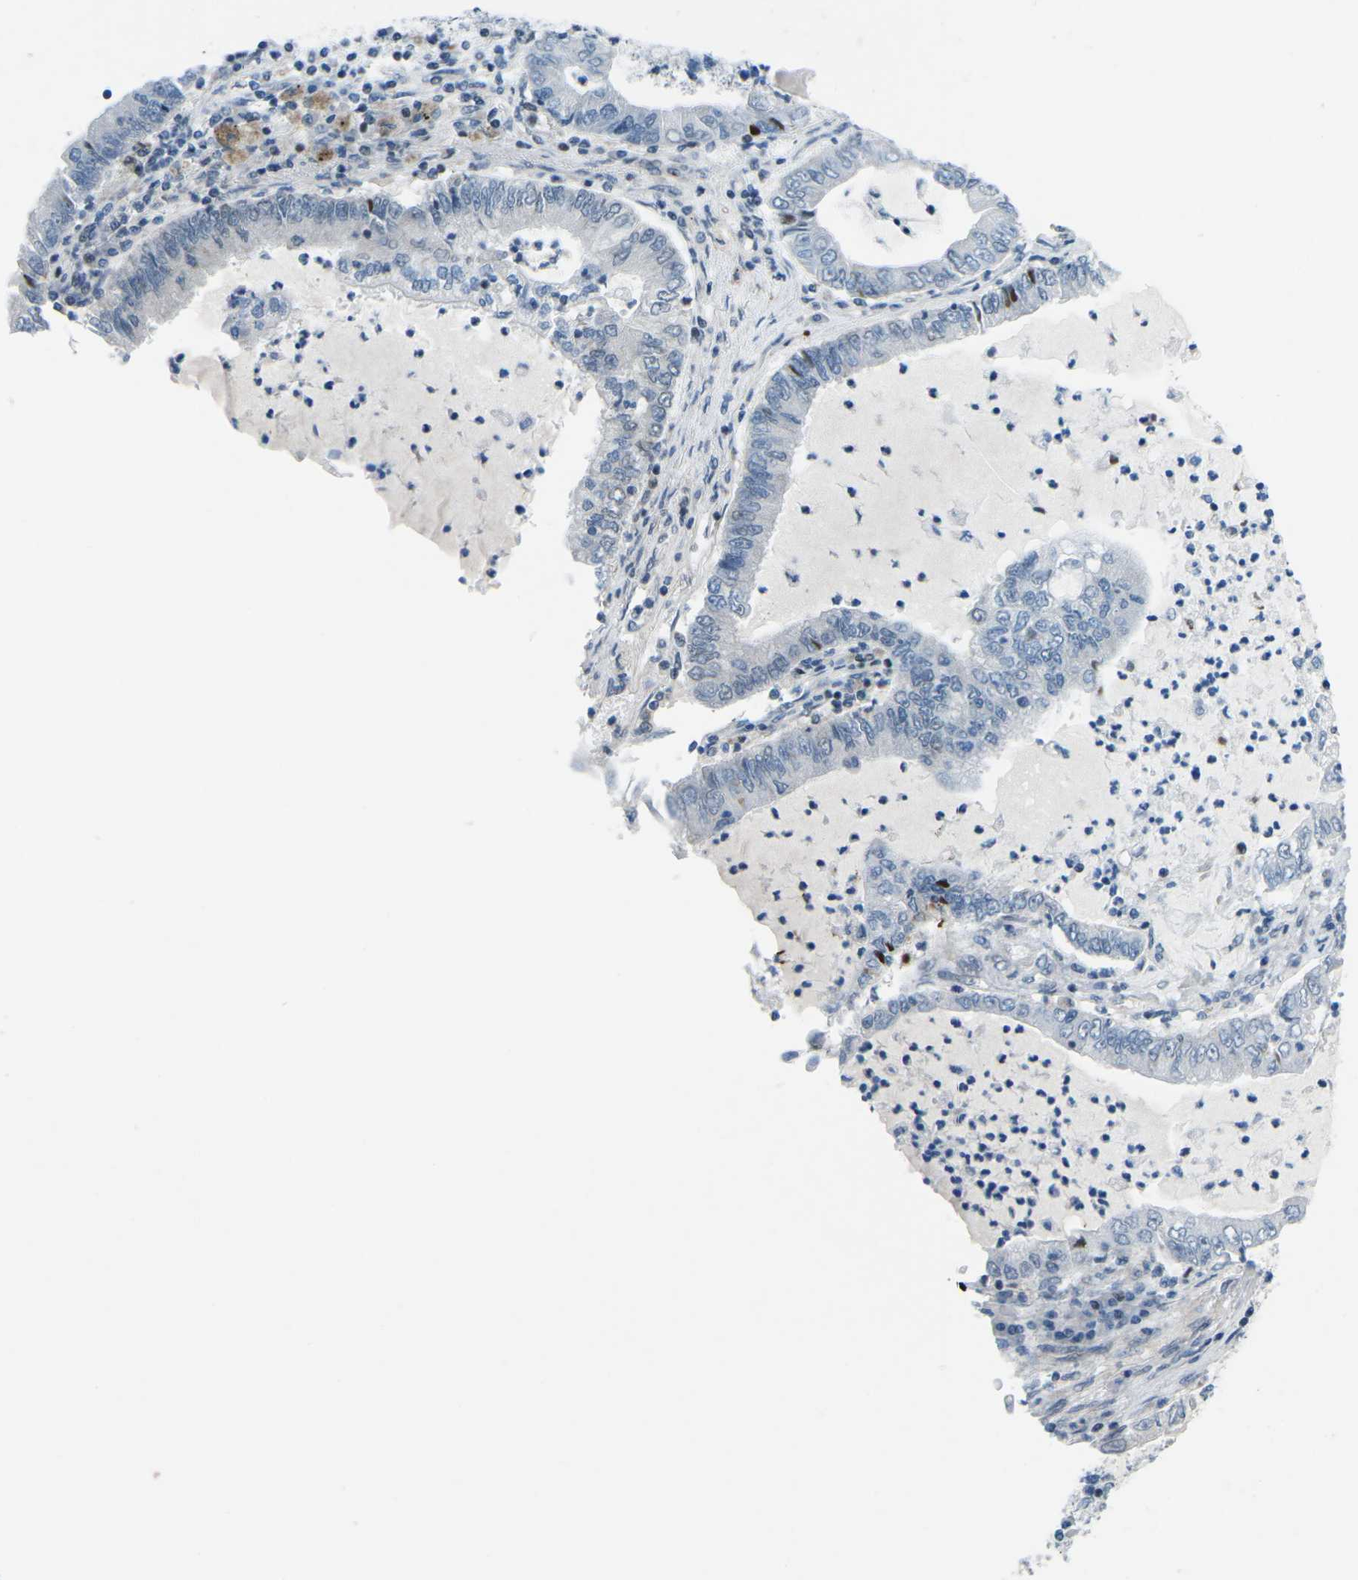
{"staining": {"intensity": "negative", "quantity": "none", "location": "none"}, "tissue": "lung cancer", "cell_type": "Tumor cells", "image_type": "cancer", "snomed": [{"axis": "morphology", "description": "Adenocarcinoma, NOS"}, {"axis": "topography", "description": "Lung"}], "caption": "Lung adenocarcinoma stained for a protein using immunohistochemistry (IHC) exhibits no positivity tumor cells.", "gene": "MBNL1", "patient": {"sex": "female", "age": 51}}